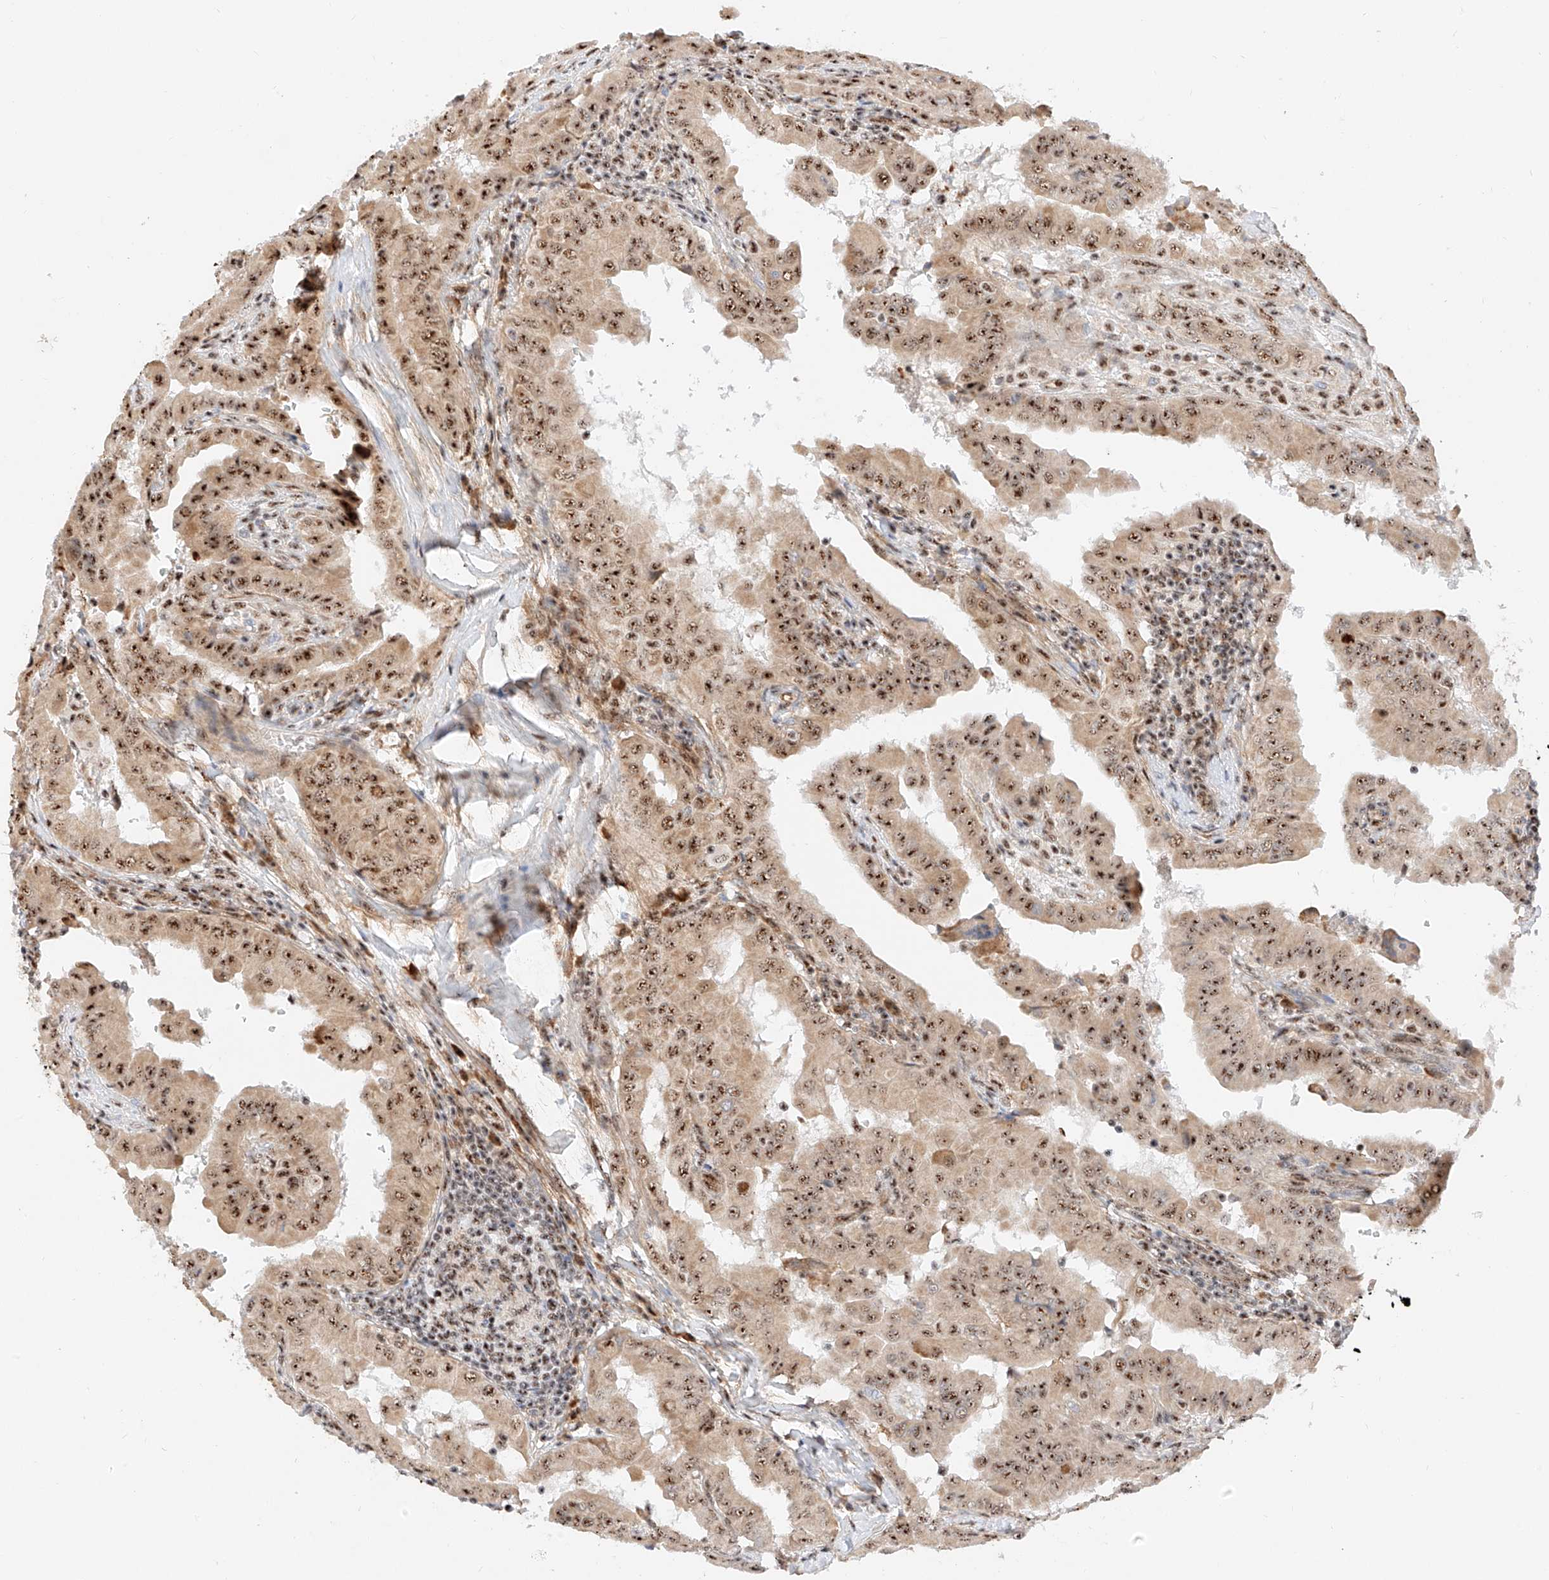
{"staining": {"intensity": "strong", "quantity": ">75%", "location": "nuclear"}, "tissue": "thyroid cancer", "cell_type": "Tumor cells", "image_type": "cancer", "snomed": [{"axis": "morphology", "description": "Papillary adenocarcinoma, NOS"}, {"axis": "topography", "description": "Thyroid gland"}], "caption": "Thyroid papillary adenocarcinoma stained for a protein shows strong nuclear positivity in tumor cells.", "gene": "ATXN7L2", "patient": {"sex": "male", "age": 33}}